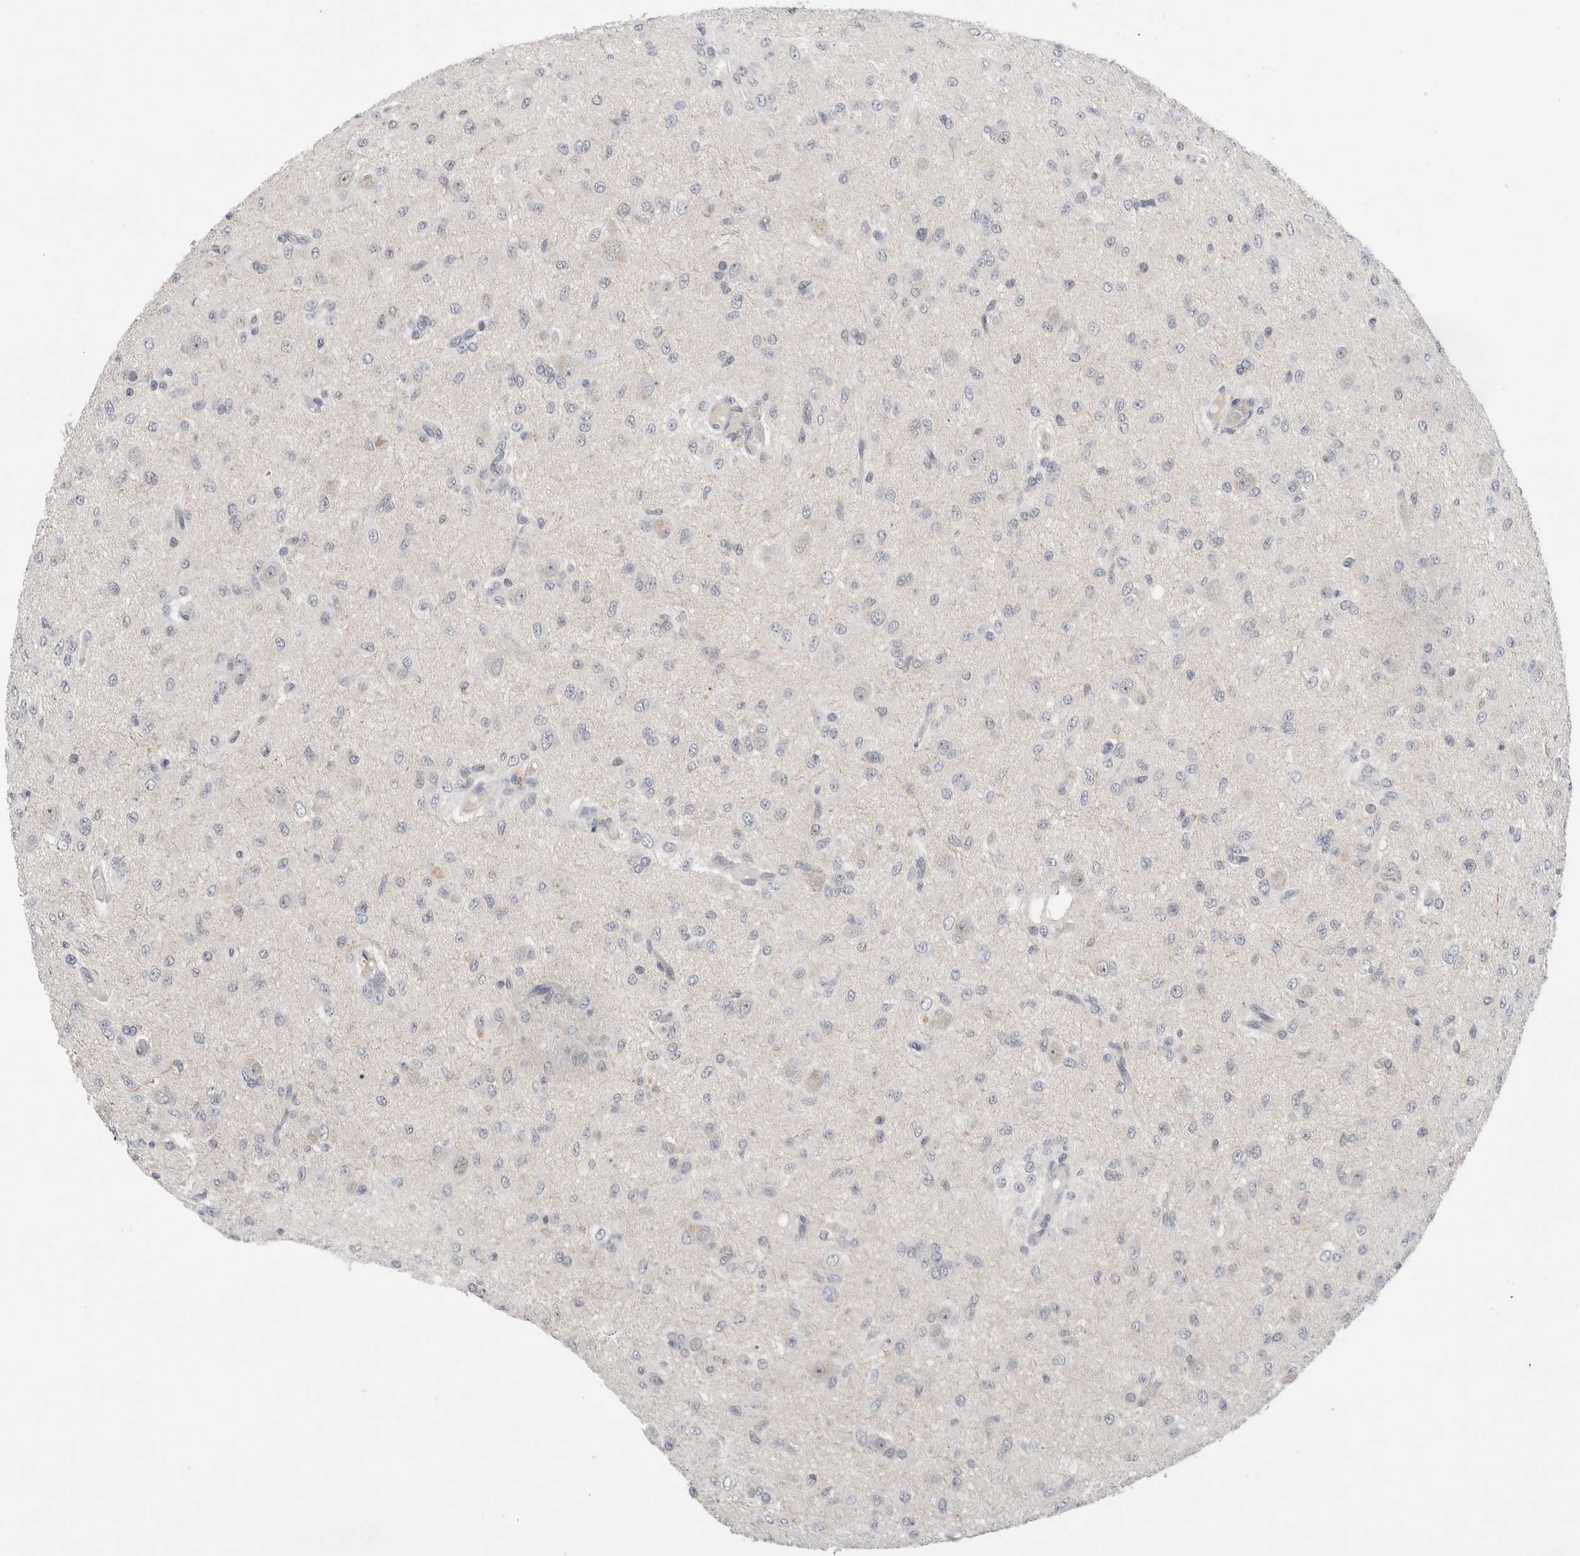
{"staining": {"intensity": "negative", "quantity": "none", "location": "none"}, "tissue": "glioma", "cell_type": "Tumor cells", "image_type": "cancer", "snomed": [{"axis": "morphology", "description": "Glioma, malignant, High grade"}, {"axis": "topography", "description": "Brain"}], "caption": "An immunohistochemistry image of glioma is shown. There is no staining in tumor cells of glioma. (DAB IHC, high magnification).", "gene": "HCN3", "patient": {"sex": "female", "age": 59}}